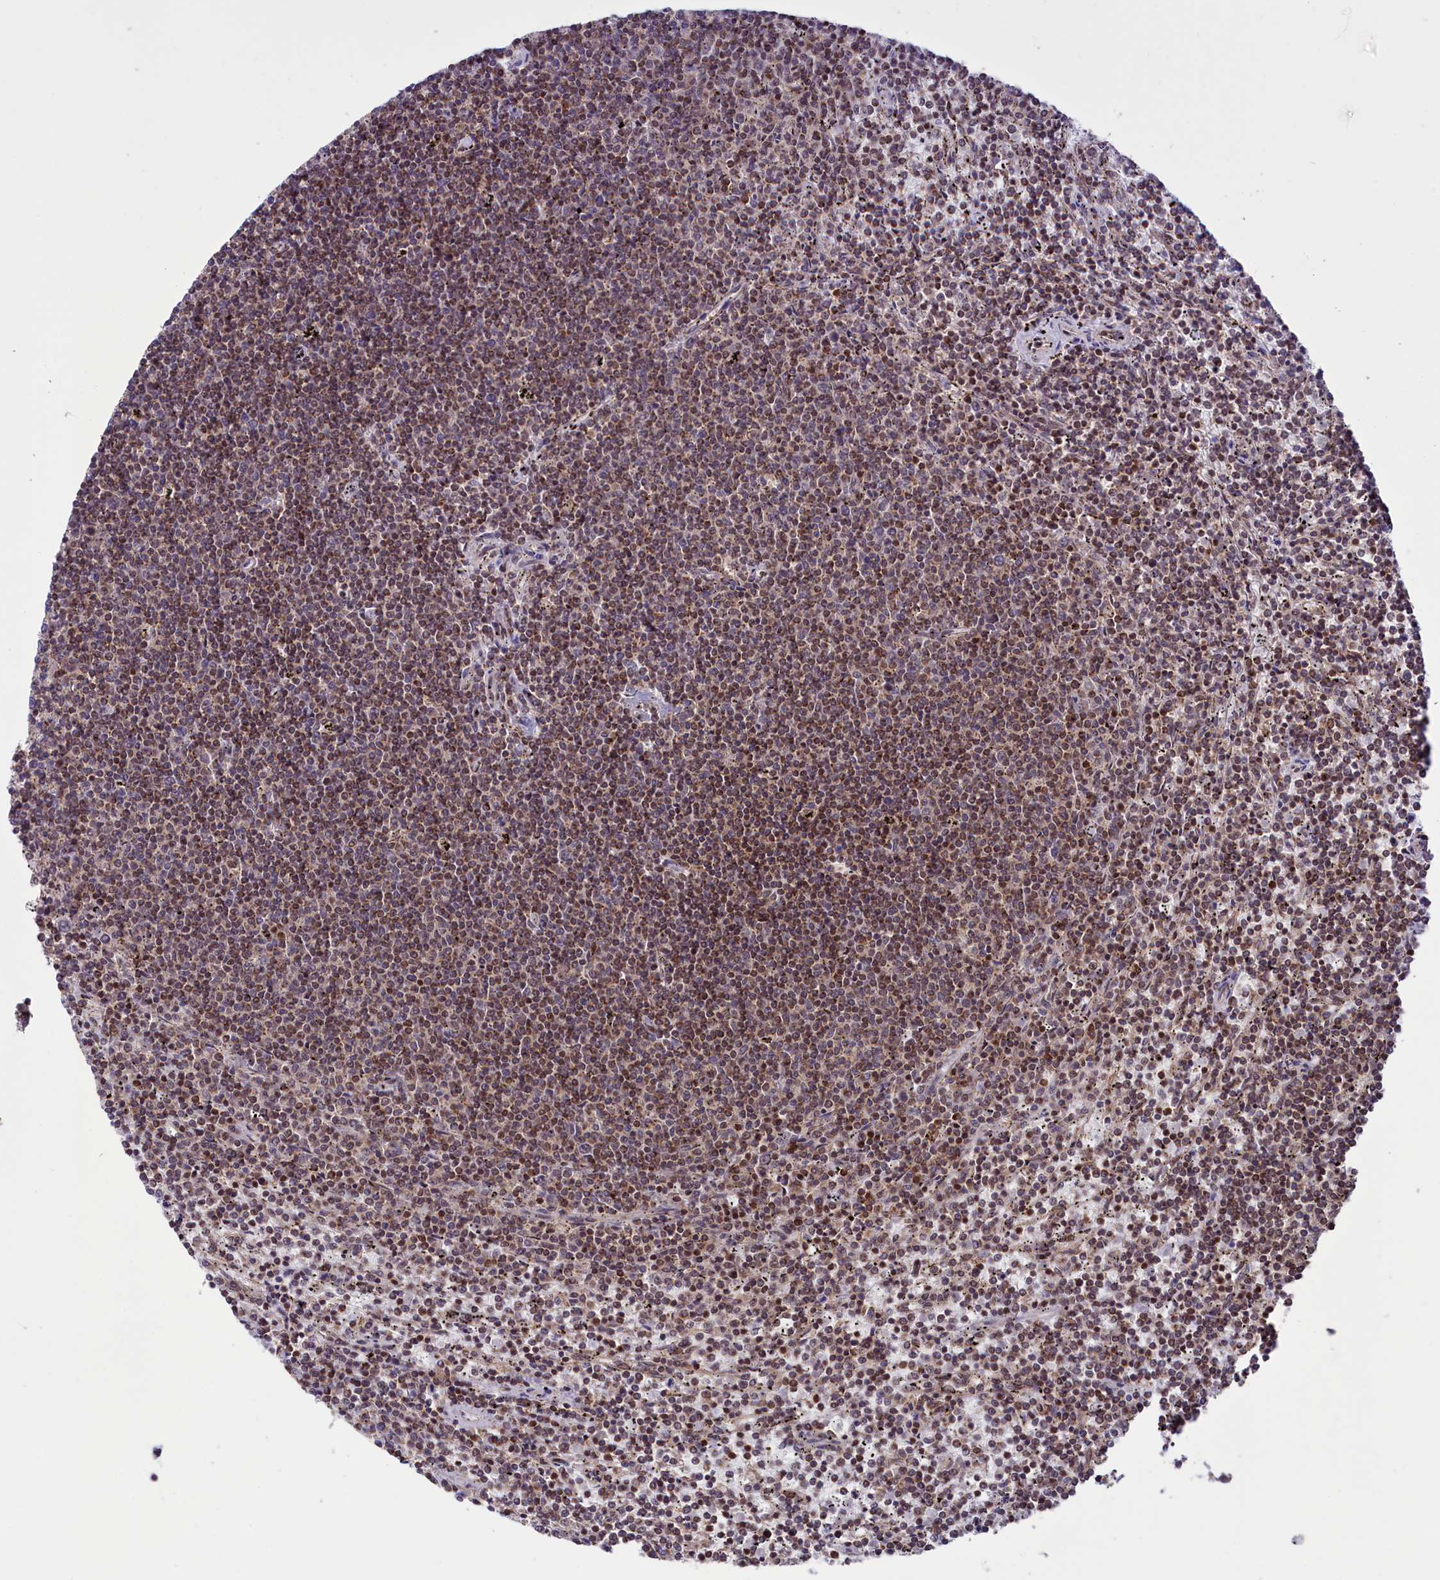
{"staining": {"intensity": "moderate", "quantity": "25%-75%", "location": "nuclear"}, "tissue": "lymphoma", "cell_type": "Tumor cells", "image_type": "cancer", "snomed": [{"axis": "morphology", "description": "Malignant lymphoma, non-Hodgkin's type, Low grade"}, {"axis": "topography", "description": "Spleen"}], "caption": "This image displays low-grade malignant lymphoma, non-Hodgkin's type stained with immunohistochemistry to label a protein in brown. The nuclear of tumor cells show moderate positivity for the protein. Nuclei are counter-stained blue.", "gene": "PHC3", "patient": {"sex": "female", "age": 50}}